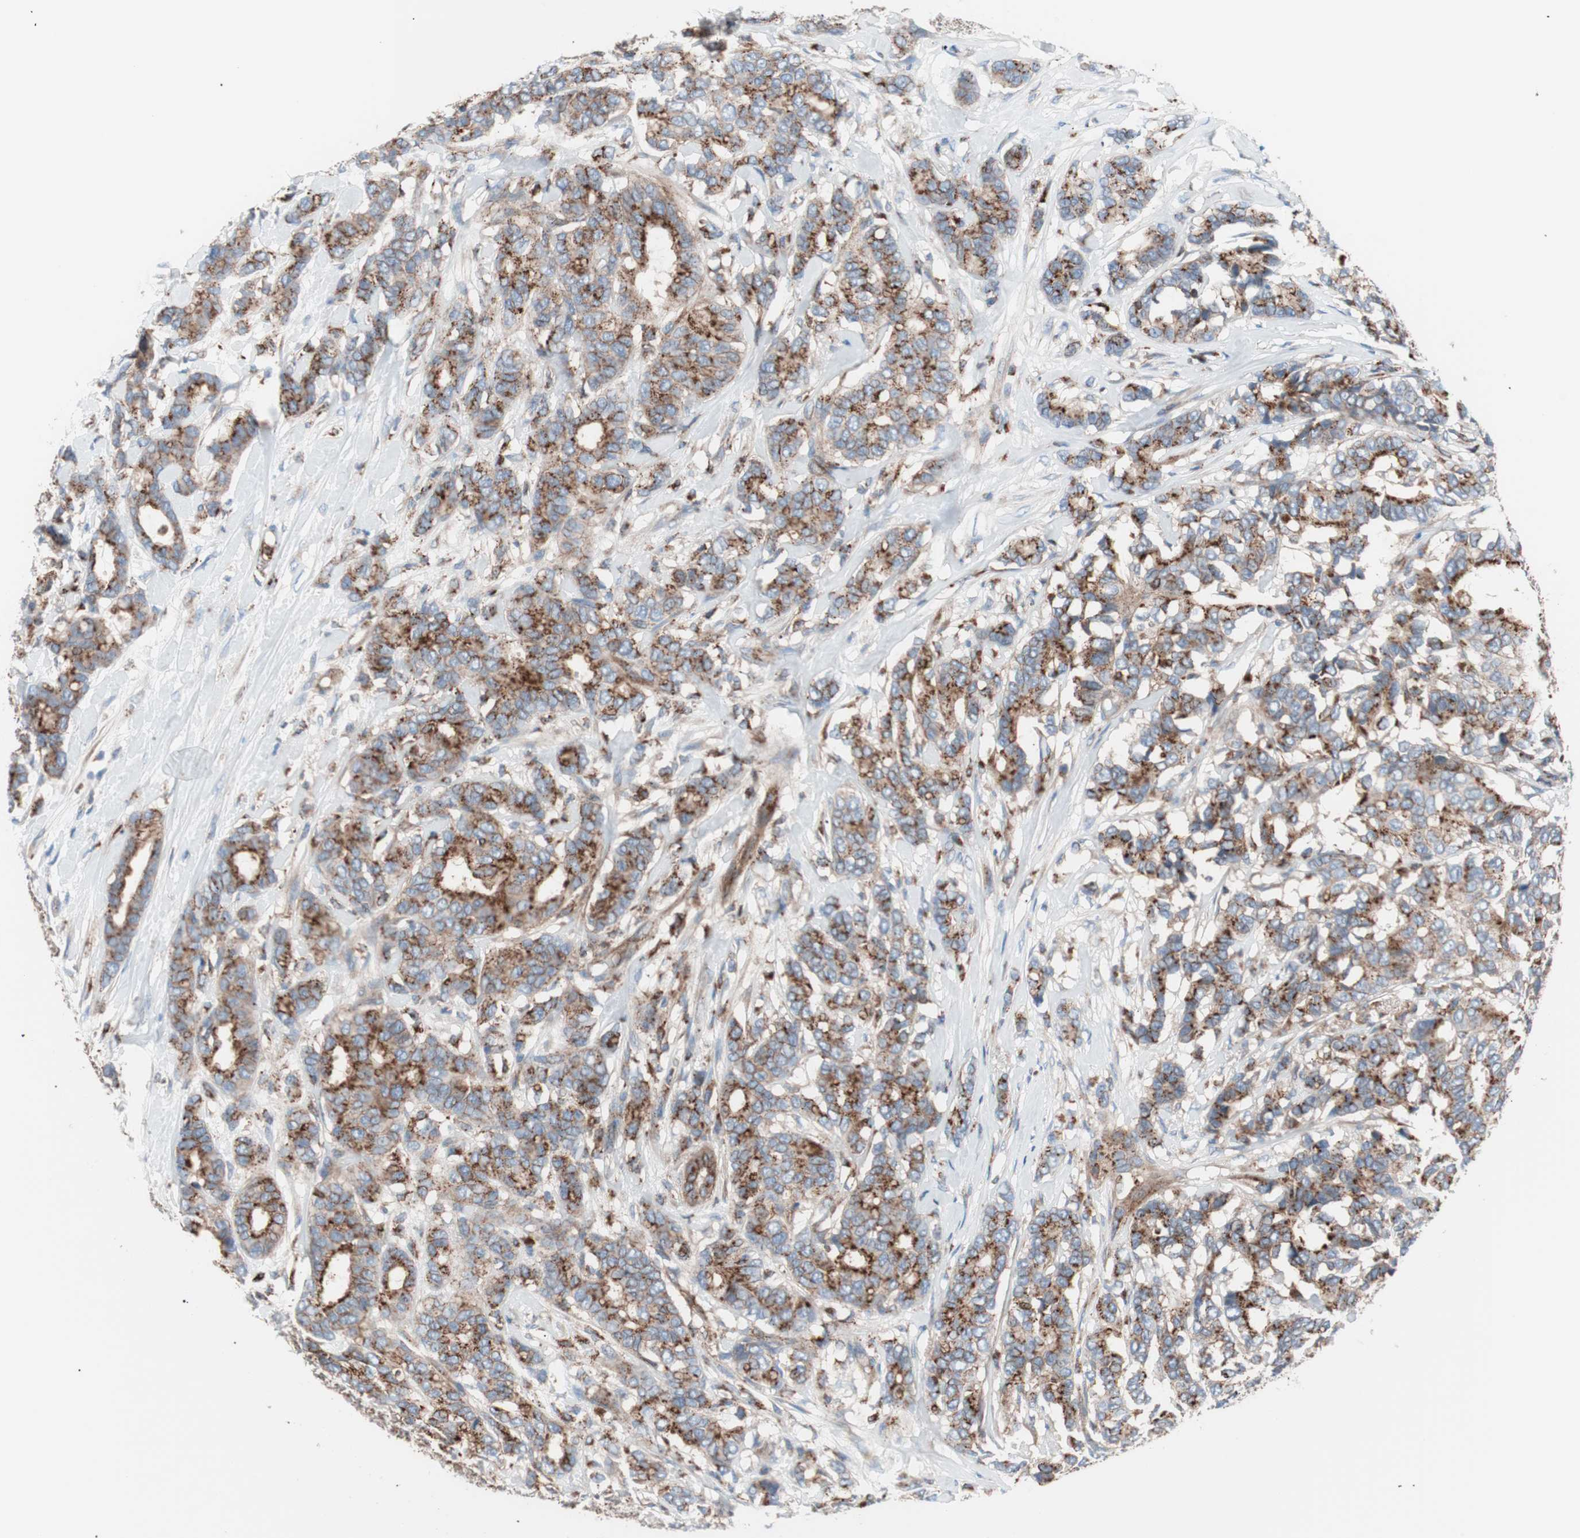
{"staining": {"intensity": "moderate", "quantity": ">75%", "location": "cytoplasmic/membranous"}, "tissue": "breast cancer", "cell_type": "Tumor cells", "image_type": "cancer", "snomed": [{"axis": "morphology", "description": "Duct carcinoma"}, {"axis": "topography", "description": "Breast"}], "caption": "This histopathology image exhibits immunohistochemistry (IHC) staining of human breast cancer, with medium moderate cytoplasmic/membranous staining in approximately >75% of tumor cells.", "gene": "FLOT2", "patient": {"sex": "female", "age": 87}}